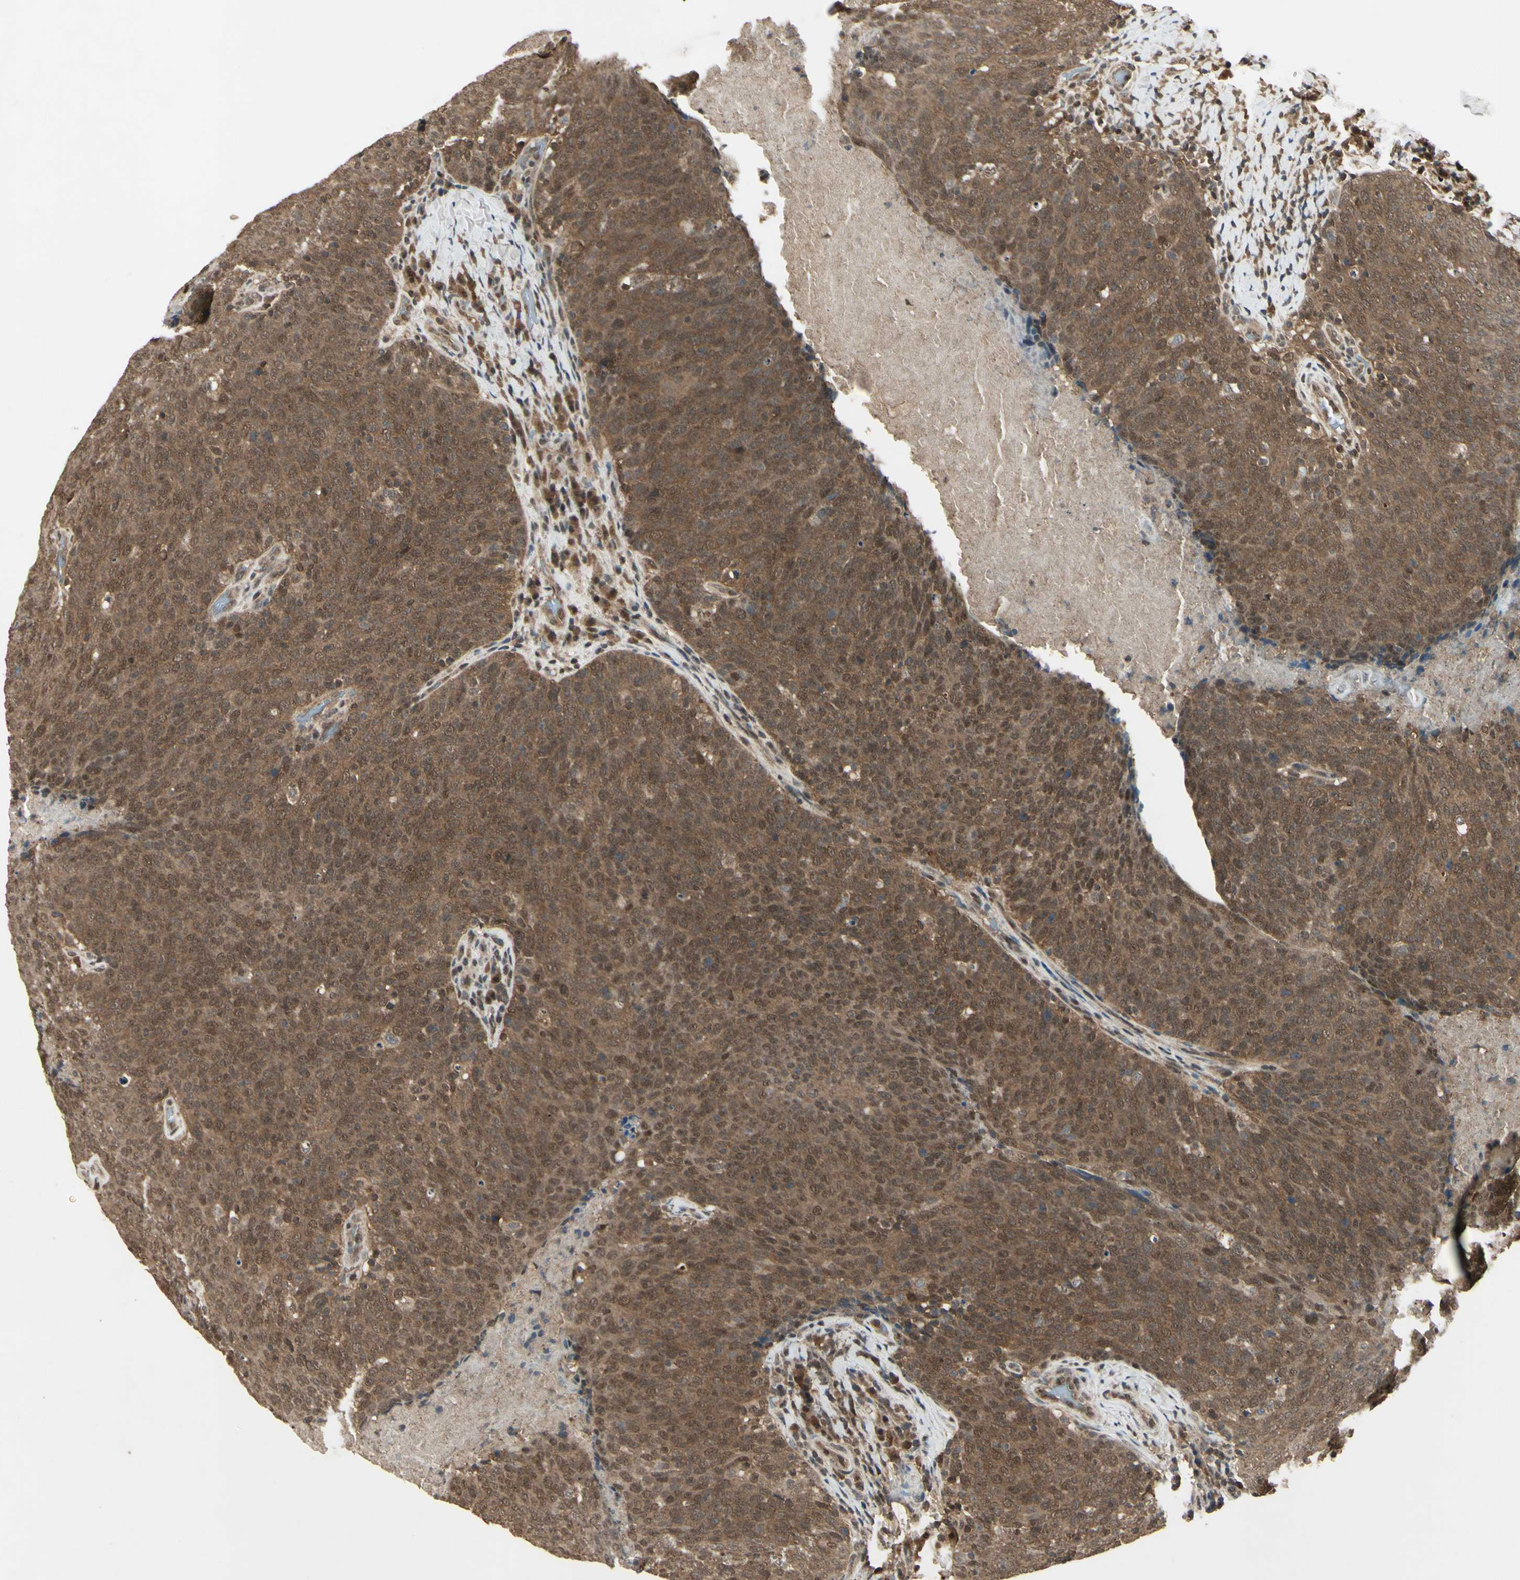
{"staining": {"intensity": "moderate", "quantity": ">75%", "location": "cytoplasmic/membranous,nuclear"}, "tissue": "head and neck cancer", "cell_type": "Tumor cells", "image_type": "cancer", "snomed": [{"axis": "morphology", "description": "Squamous cell carcinoma, NOS"}, {"axis": "morphology", "description": "Squamous cell carcinoma, metastatic, NOS"}, {"axis": "topography", "description": "Lymph node"}, {"axis": "topography", "description": "Head-Neck"}], "caption": "IHC staining of metastatic squamous cell carcinoma (head and neck), which displays medium levels of moderate cytoplasmic/membranous and nuclear positivity in approximately >75% of tumor cells indicating moderate cytoplasmic/membranous and nuclear protein staining. The staining was performed using DAB (3,3'-diaminobenzidine) (brown) for protein detection and nuclei were counterstained in hematoxylin (blue).", "gene": "PSMD5", "patient": {"sex": "male", "age": 62}}